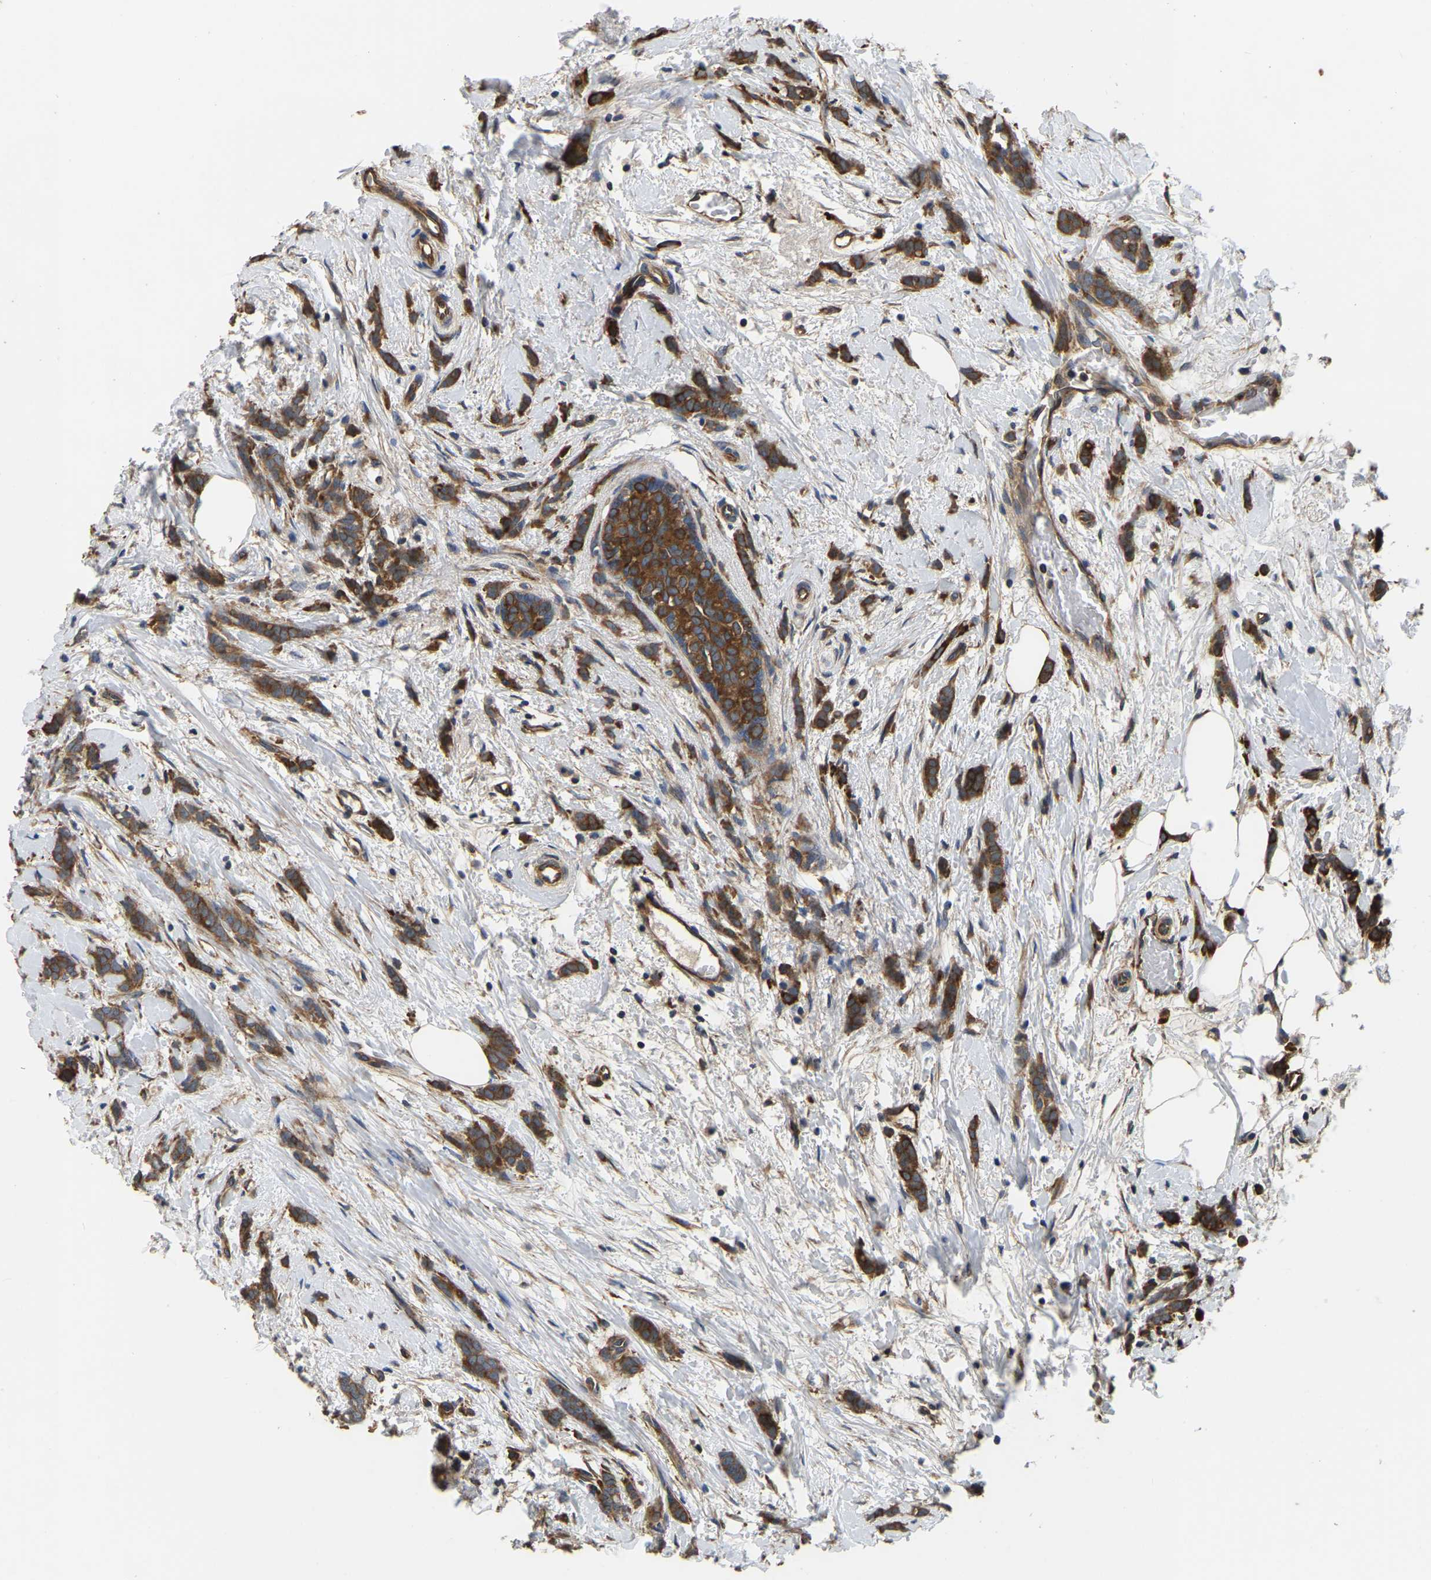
{"staining": {"intensity": "strong", "quantity": ">75%", "location": "cytoplasmic/membranous"}, "tissue": "breast cancer", "cell_type": "Tumor cells", "image_type": "cancer", "snomed": [{"axis": "morphology", "description": "Lobular carcinoma, in situ"}, {"axis": "morphology", "description": "Lobular carcinoma"}, {"axis": "topography", "description": "Breast"}], "caption": "Protein expression by immunohistochemistry (IHC) displays strong cytoplasmic/membranous expression in about >75% of tumor cells in breast cancer.", "gene": "GARS1", "patient": {"sex": "female", "age": 41}}